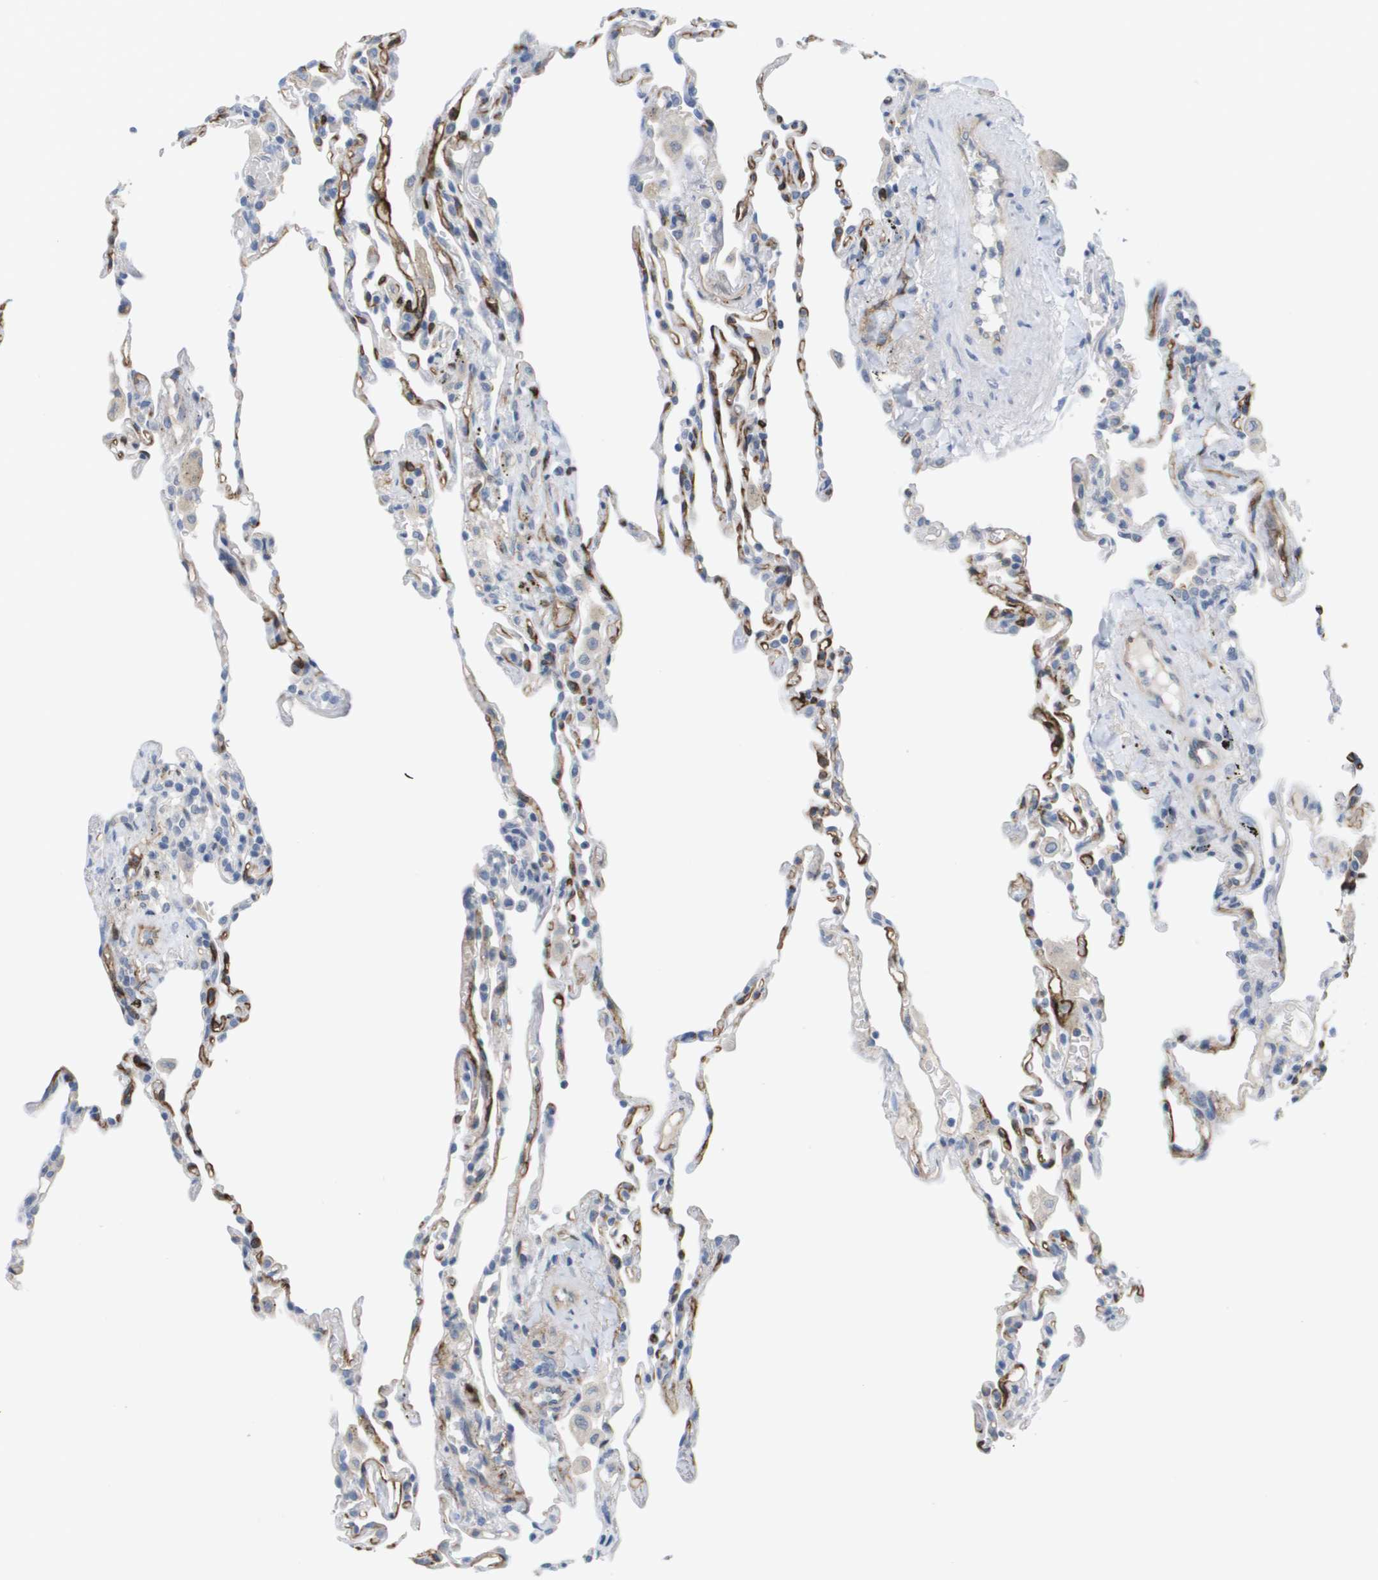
{"staining": {"intensity": "negative", "quantity": "none", "location": "none"}, "tissue": "lung", "cell_type": "Alveolar cells", "image_type": "normal", "snomed": [{"axis": "morphology", "description": "Normal tissue, NOS"}, {"axis": "topography", "description": "Lung"}], "caption": "An immunohistochemistry (IHC) micrograph of benign lung is shown. There is no staining in alveolar cells of lung. (Immunohistochemistry (ihc), brightfield microscopy, high magnification).", "gene": "ANGPT2", "patient": {"sex": "male", "age": 59}}